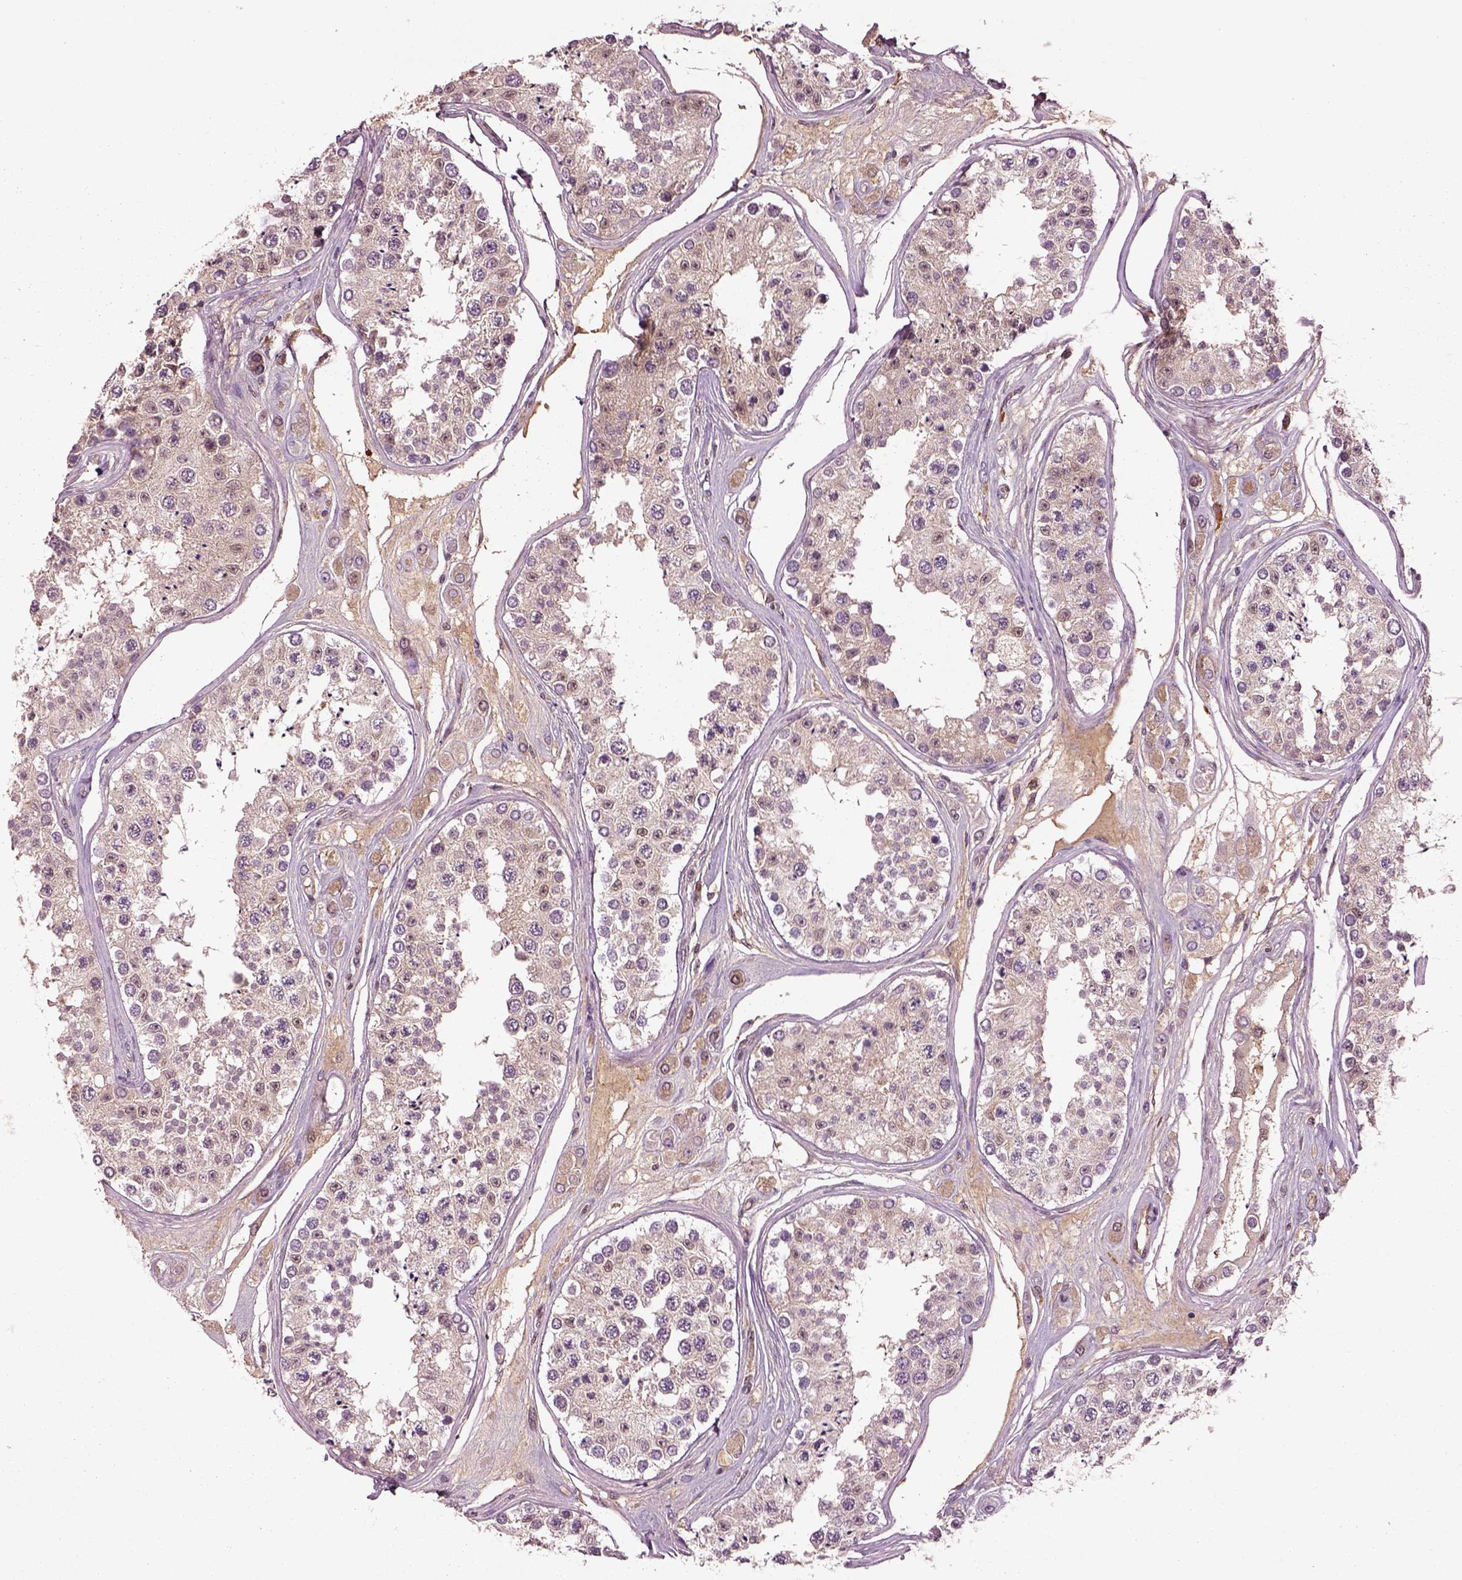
{"staining": {"intensity": "weak", "quantity": ">75%", "location": "cytoplasmic/membranous"}, "tissue": "testis", "cell_type": "Cells in seminiferous ducts", "image_type": "normal", "snomed": [{"axis": "morphology", "description": "Normal tissue, NOS"}, {"axis": "topography", "description": "Testis"}], "caption": "Immunohistochemical staining of unremarkable testis reveals >75% levels of weak cytoplasmic/membranous protein positivity in about >75% of cells in seminiferous ducts. Using DAB (brown) and hematoxylin (blue) stains, captured at high magnification using brightfield microscopy.", "gene": "MDP1", "patient": {"sex": "male", "age": 25}}